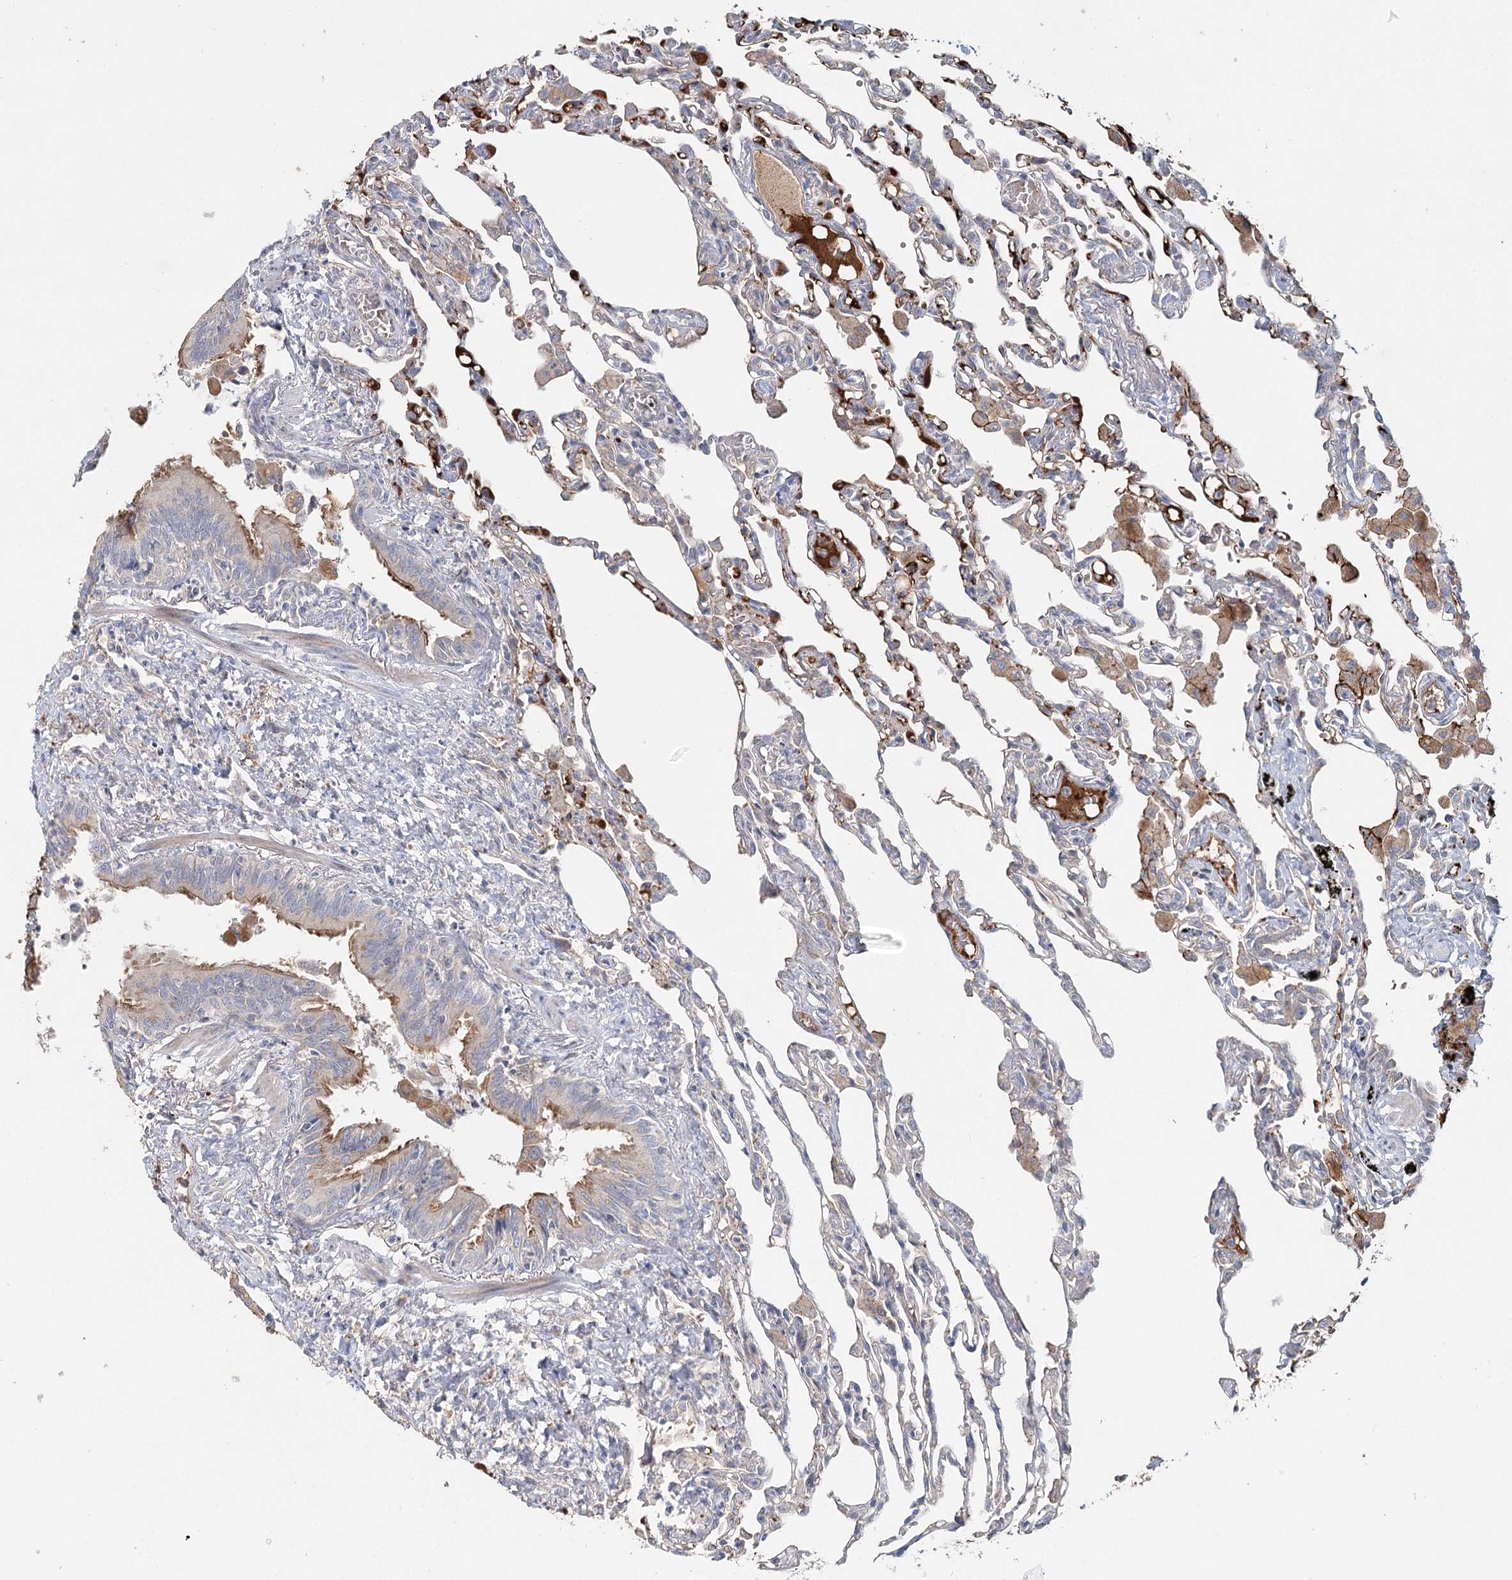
{"staining": {"intensity": "moderate", "quantity": "<25%", "location": "cytoplasmic/membranous"}, "tissue": "lung", "cell_type": "Alveolar cells", "image_type": "normal", "snomed": [{"axis": "morphology", "description": "Normal tissue, NOS"}, {"axis": "topography", "description": "Bronchus"}, {"axis": "topography", "description": "Lung"}], "caption": "This micrograph shows unremarkable lung stained with immunohistochemistry (IHC) to label a protein in brown. The cytoplasmic/membranous of alveolar cells show moderate positivity for the protein. Nuclei are counter-stained blue.", "gene": "ALKBH8", "patient": {"sex": "female", "age": 49}}